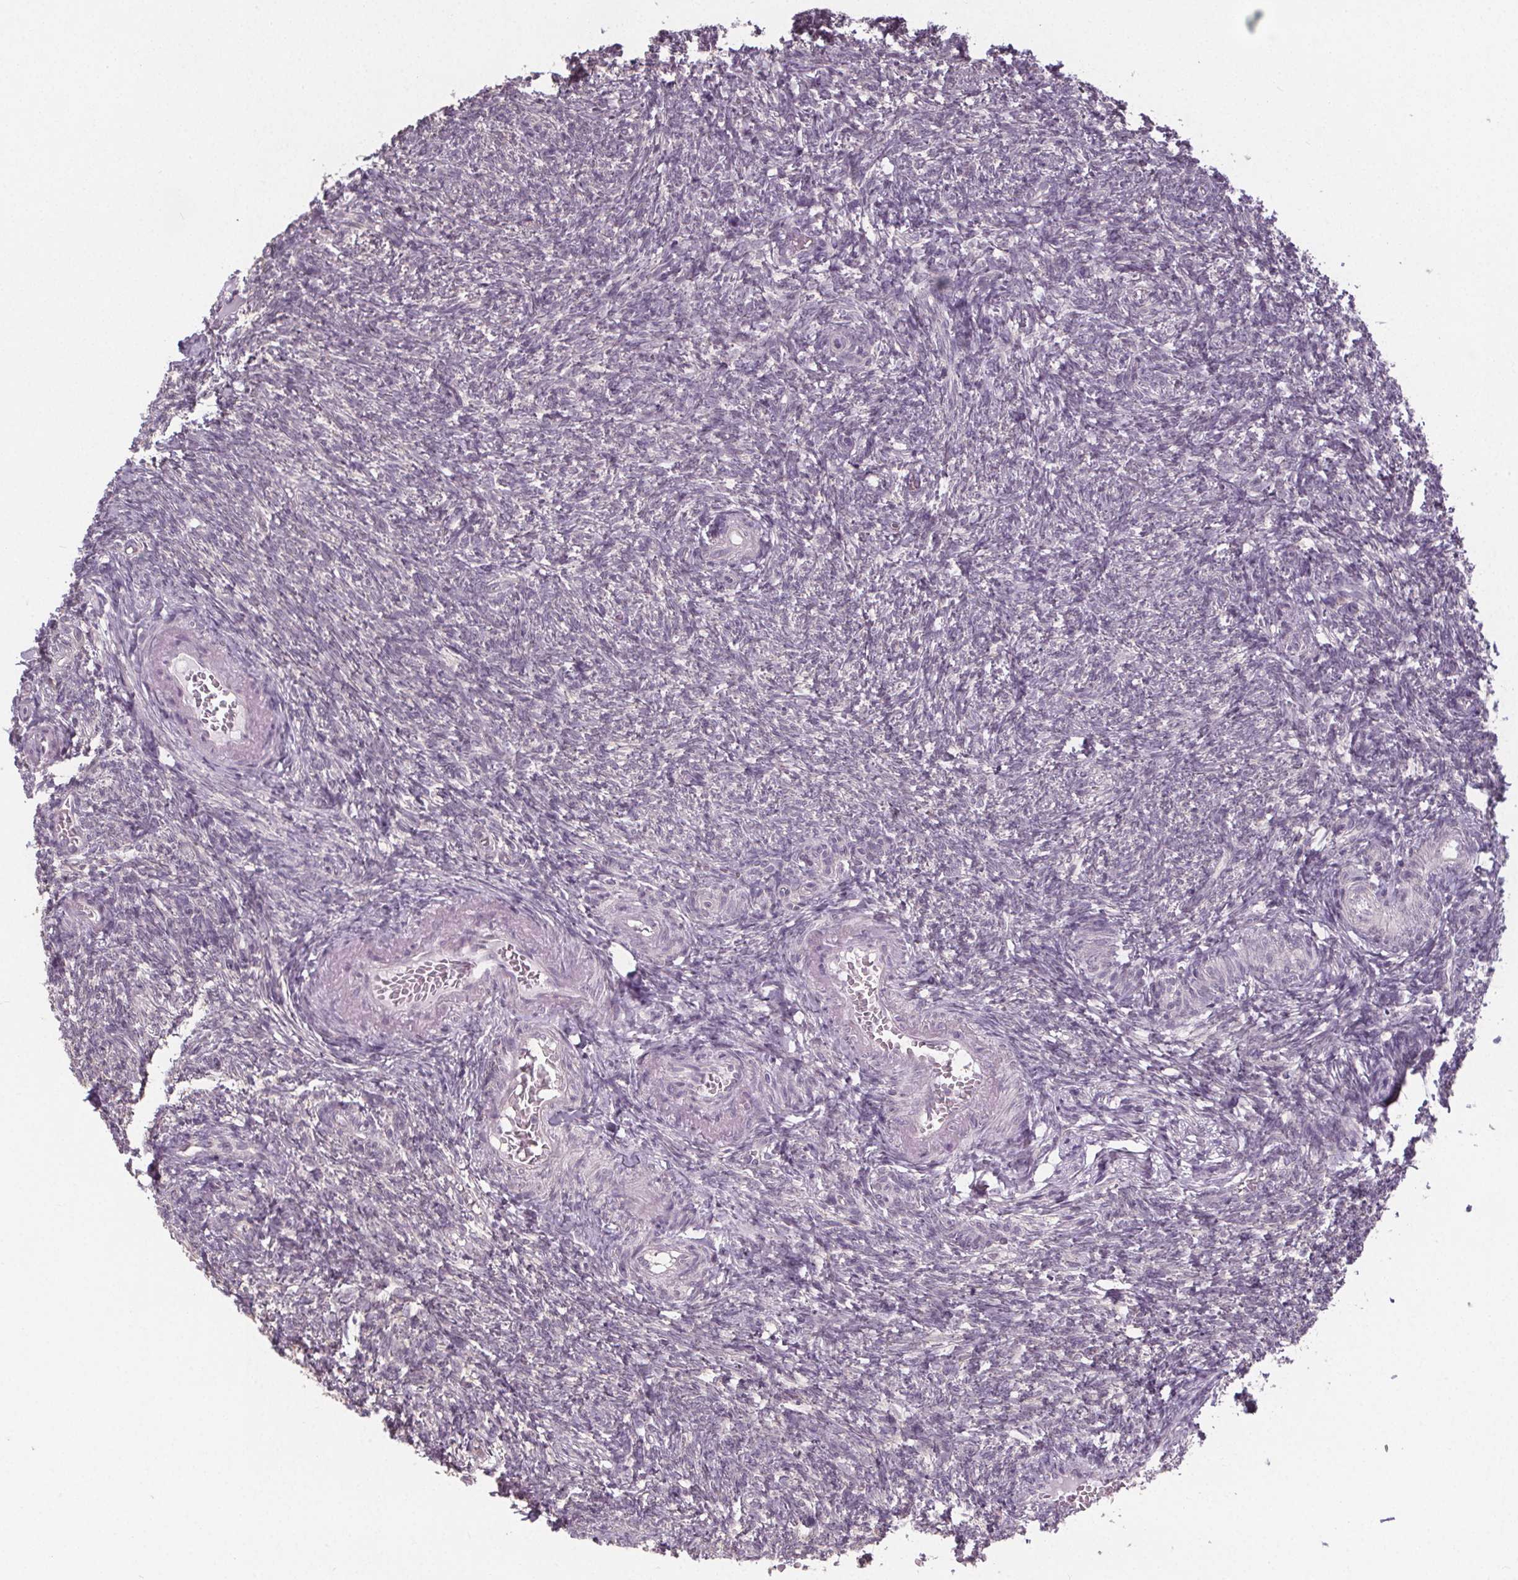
{"staining": {"intensity": "negative", "quantity": "none", "location": "none"}, "tissue": "ovary", "cell_type": "Ovarian stroma cells", "image_type": "normal", "snomed": [{"axis": "morphology", "description": "Normal tissue, NOS"}, {"axis": "topography", "description": "Ovary"}], "caption": "Ovarian stroma cells show no significant protein positivity in benign ovary.", "gene": "SLC26A2", "patient": {"sex": "female", "age": 39}}